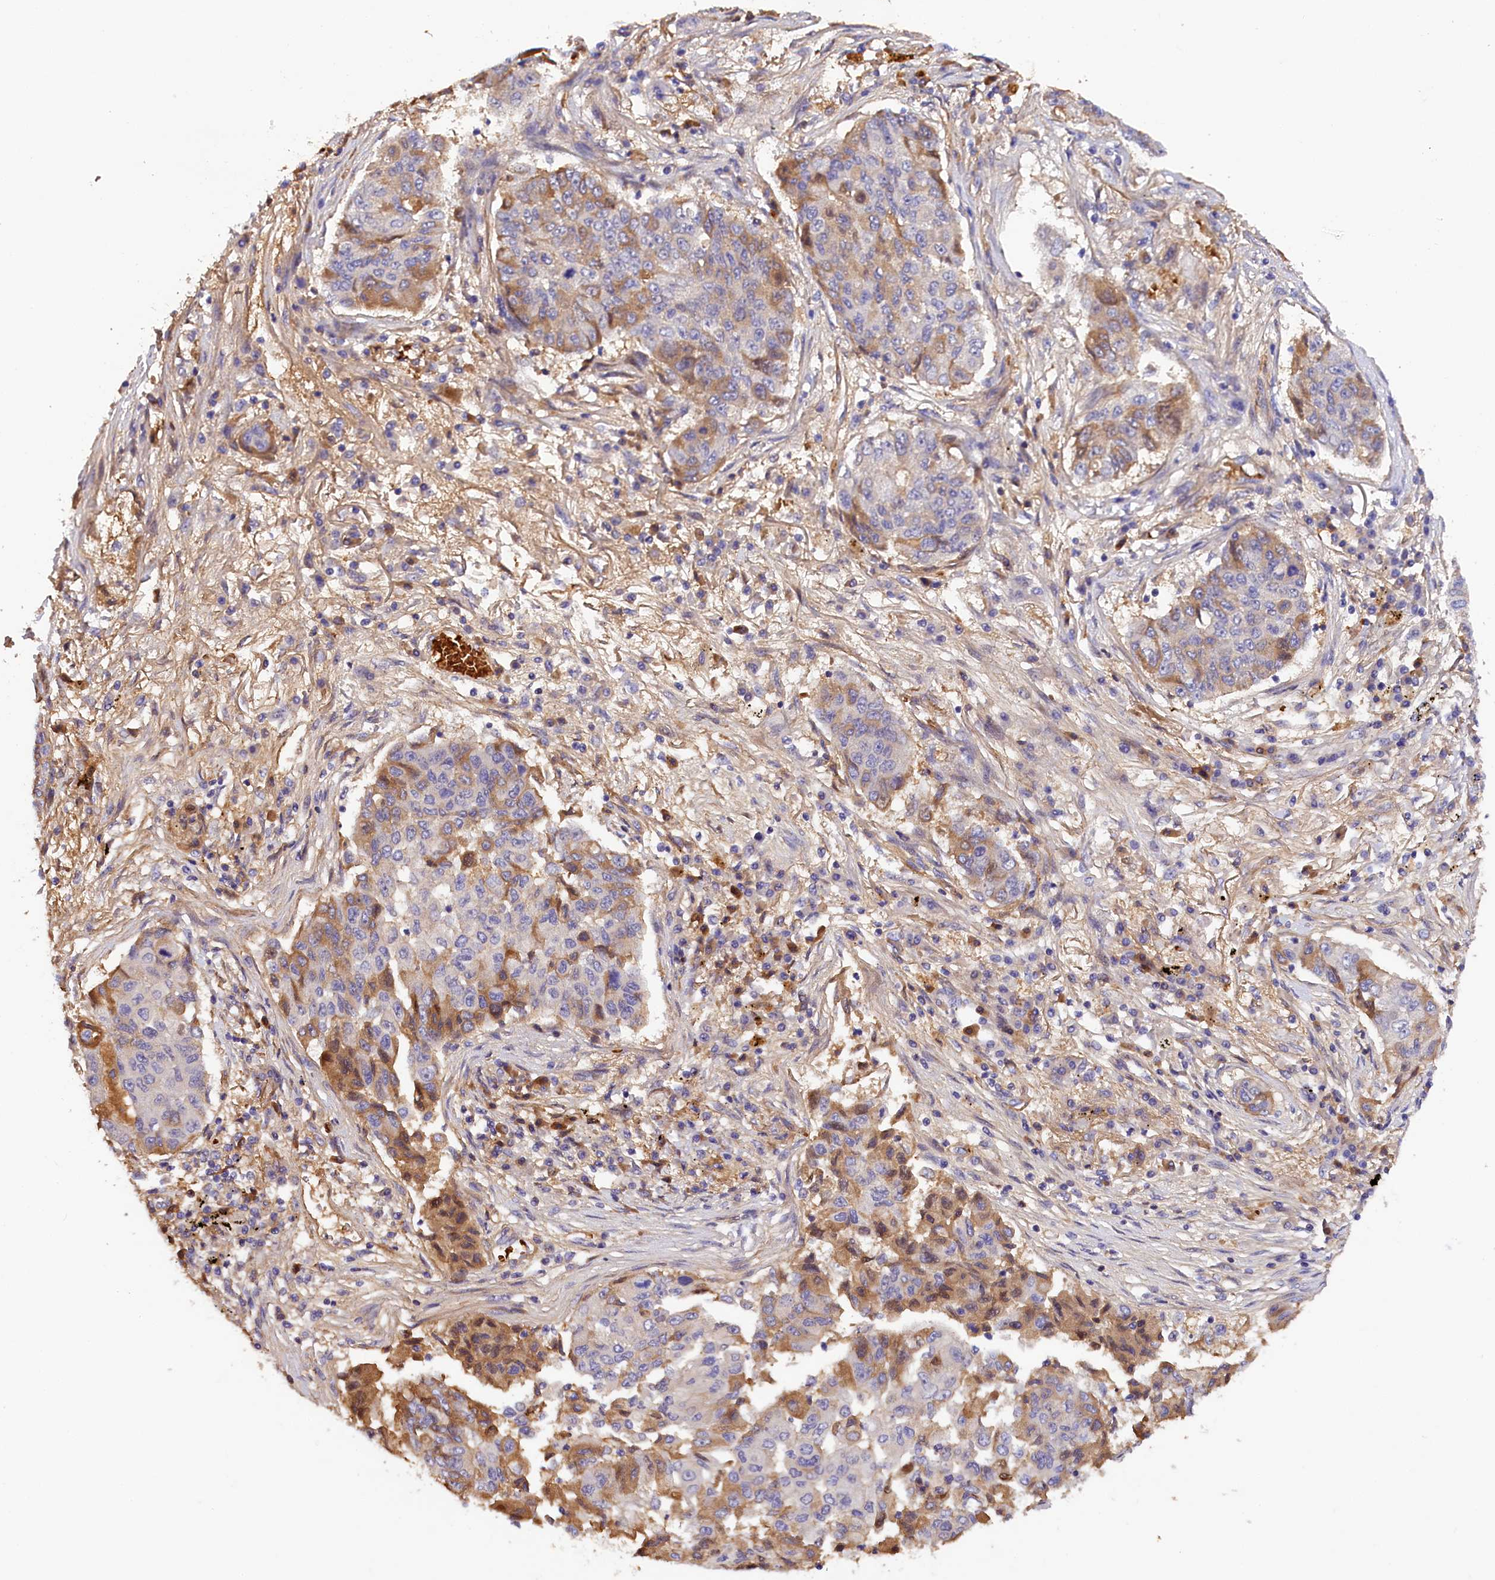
{"staining": {"intensity": "moderate", "quantity": "<25%", "location": "cytoplasmic/membranous"}, "tissue": "lung cancer", "cell_type": "Tumor cells", "image_type": "cancer", "snomed": [{"axis": "morphology", "description": "Squamous cell carcinoma, NOS"}, {"axis": "topography", "description": "Lung"}], "caption": "A photomicrograph showing moderate cytoplasmic/membranous staining in approximately <25% of tumor cells in lung cancer (squamous cell carcinoma), as visualized by brown immunohistochemical staining.", "gene": "PHAF1", "patient": {"sex": "male", "age": 74}}